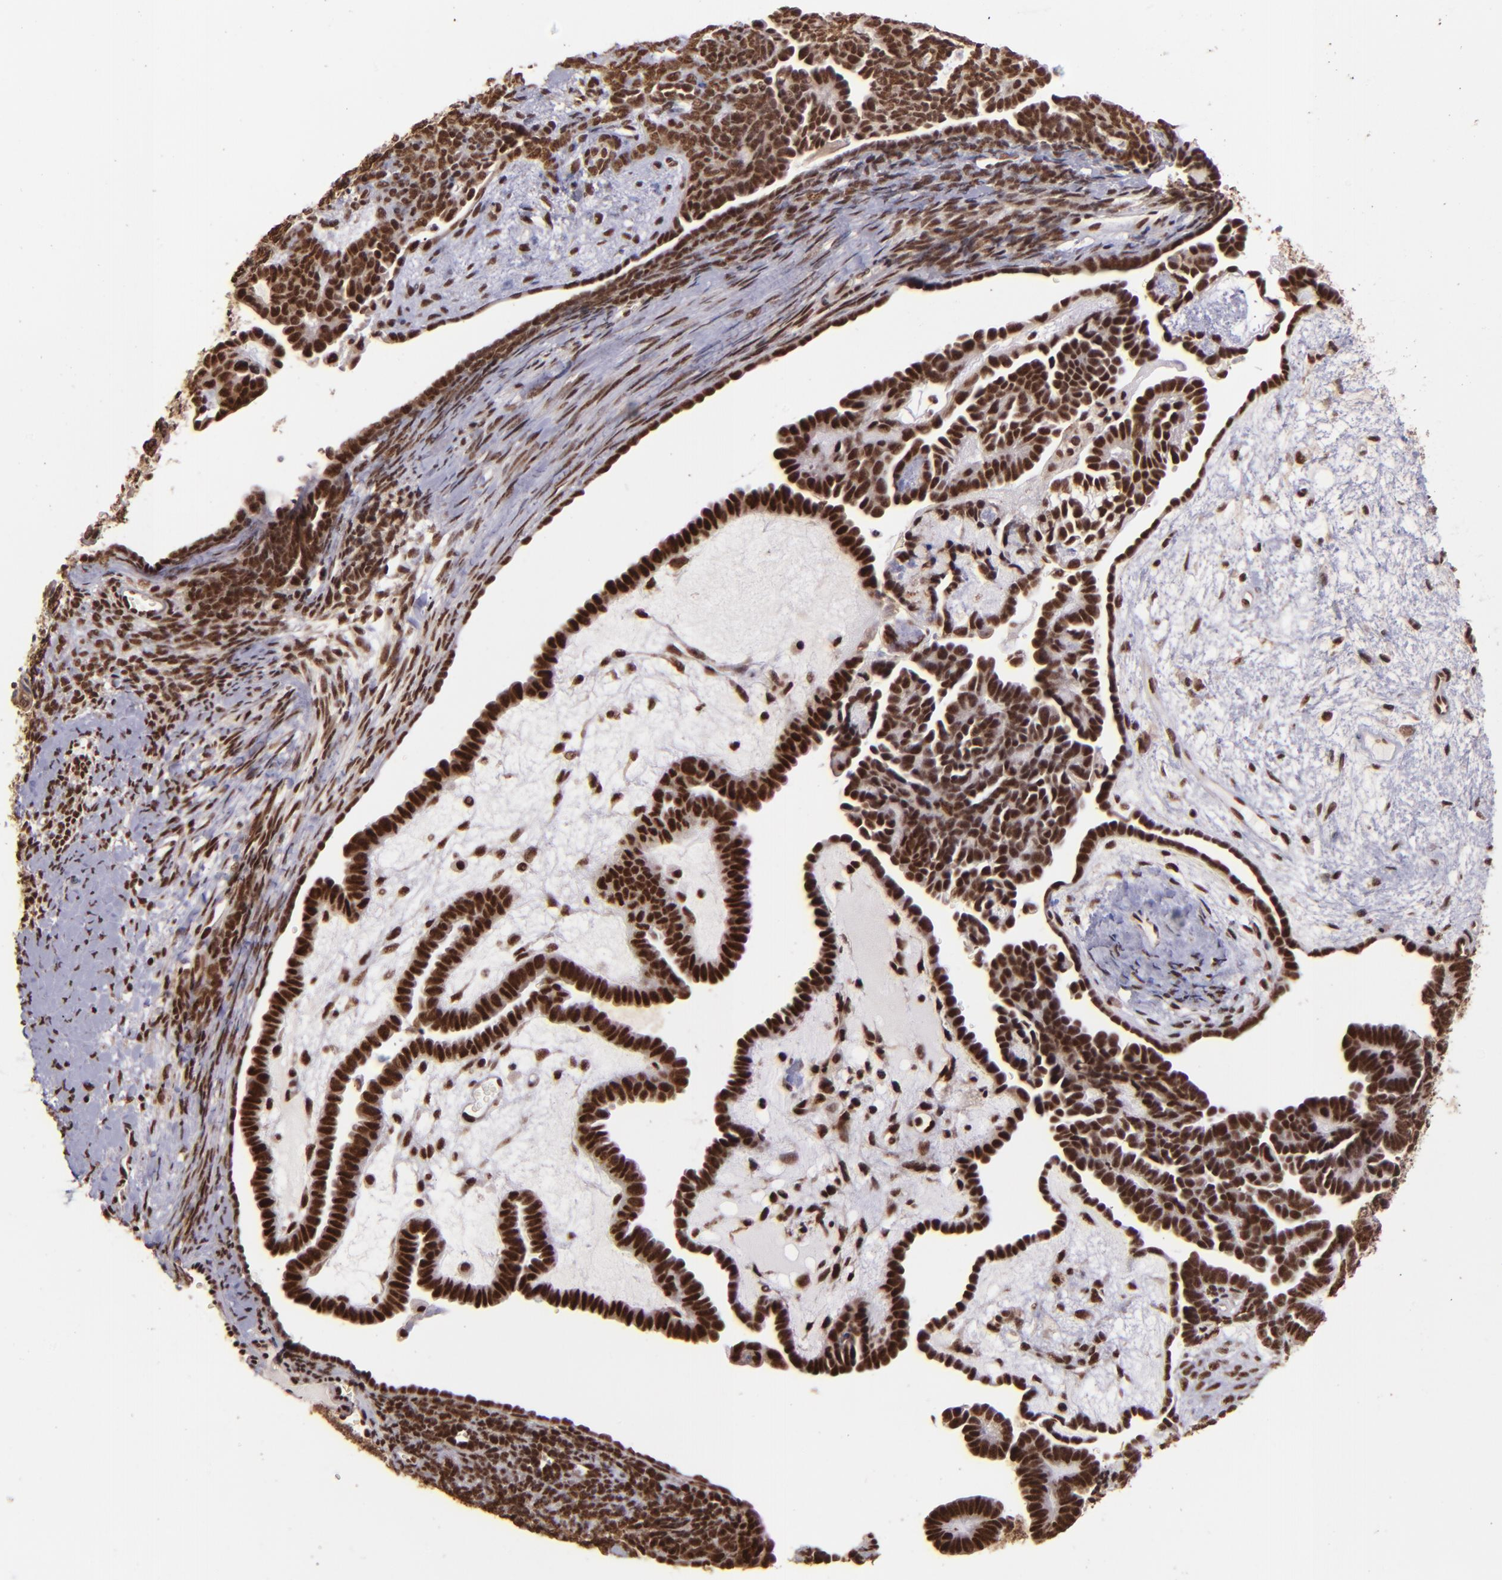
{"staining": {"intensity": "strong", "quantity": ">75%", "location": "nuclear"}, "tissue": "endometrial cancer", "cell_type": "Tumor cells", "image_type": "cancer", "snomed": [{"axis": "morphology", "description": "Neoplasm, malignant, NOS"}, {"axis": "topography", "description": "Endometrium"}], "caption": "Tumor cells reveal high levels of strong nuclear positivity in approximately >75% of cells in human neoplasm (malignant) (endometrial). The staining is performed using DAB brown chromogen to label protein expression. The nuclei are counter-stained blue using hematoxylin.", "gene": "PQBP1", "patient": {"sex": "female", "age": 74}}